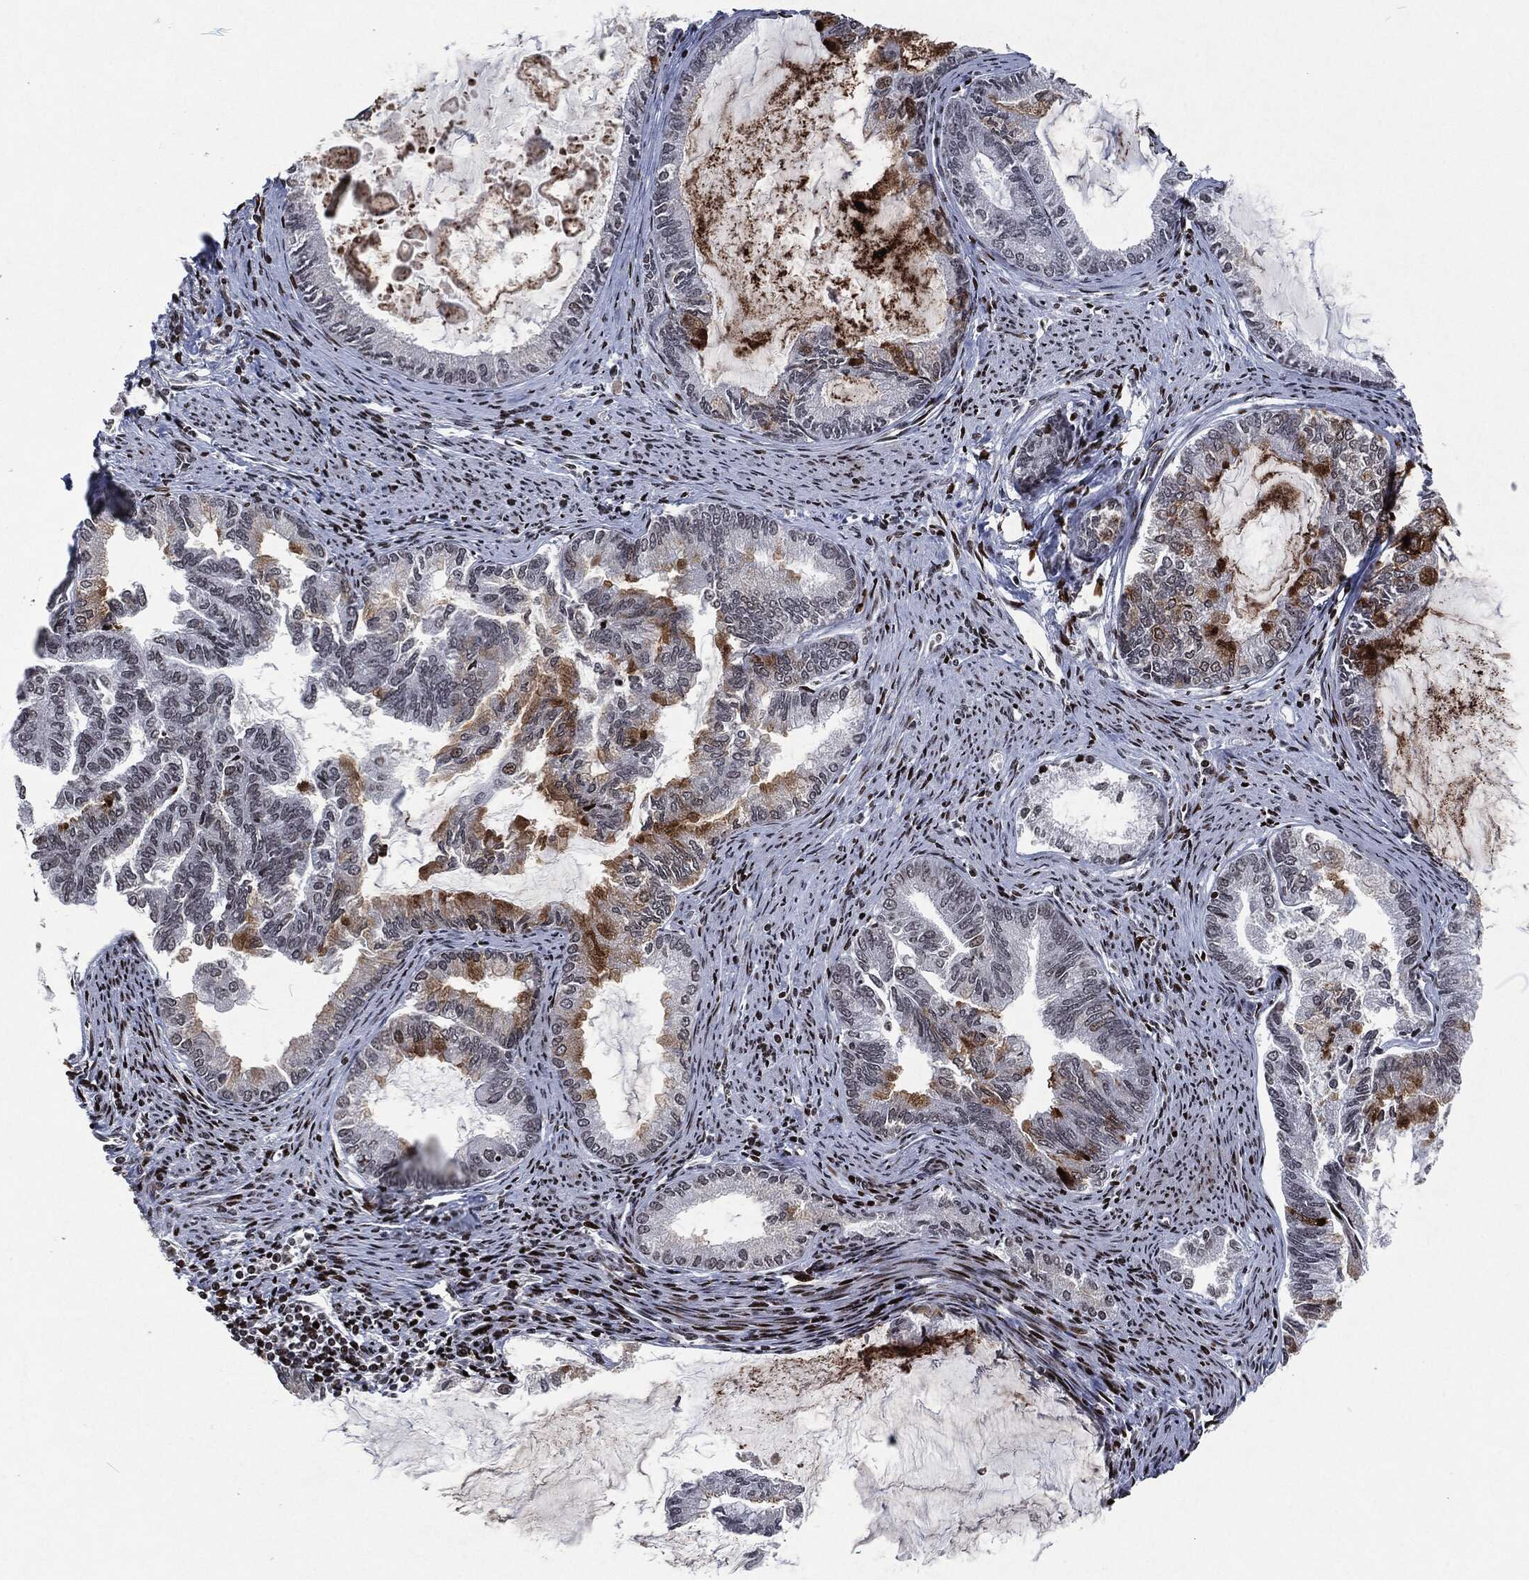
{"staining": {"intensity": "negative", "quantity": "none", "location": "none"}, "tissue": "endometrial cancer", "cell_type": "Tumor cells", "image_type": "cancer", "snomed": [{"axis": "morphology", "description": "Adenocarcinoma, NOS"}, {"axis": "topography", "description": "Endometrium"}], "caption": "Tumor cells show no significant positivity in endometrial cancer.", "gene": "EGFR", "patient": {"sex": "female", "age": 86}}